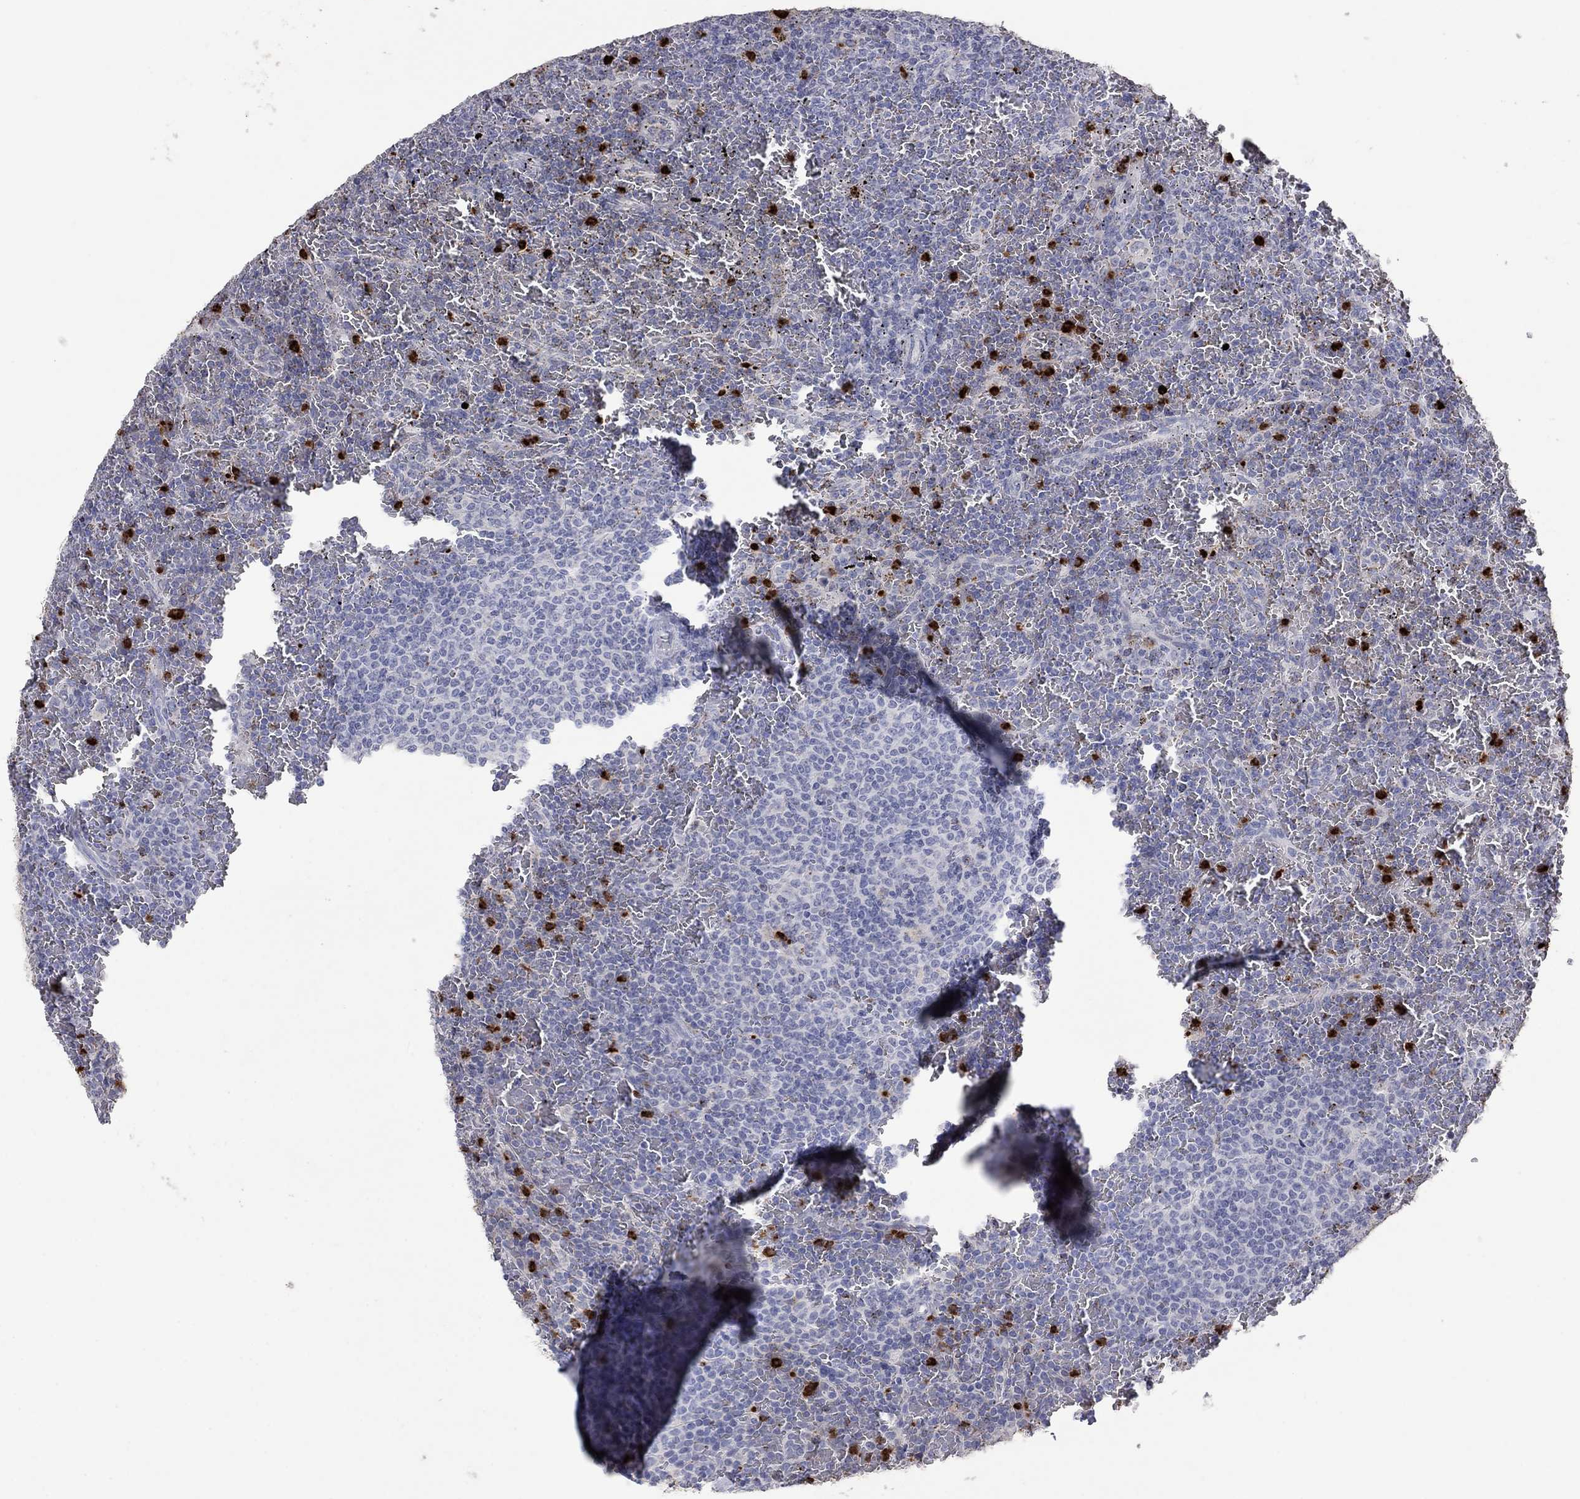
{"staining": {"intensity": "negative", "quantity": "none", "location": "none"}, "tissue": "lymphoma", "cell_type": "Tumor cells", "image_type": "cancer", "snomed": [{"axis": "morphology", "description": "Malignant lymphoma, non-Hodgkin's type, Low grade"}, {"axis": "topography", "description": "Spleen"}], "caption": "IHC micrograph of neoplastic tissue: human lymphoma stained with DAB (3,3'-diaminobenzidine) exhibits no significant protein expression in tumor cells.", "gene": "CCL5", "patient": {"sex": "female", "age": 77}}